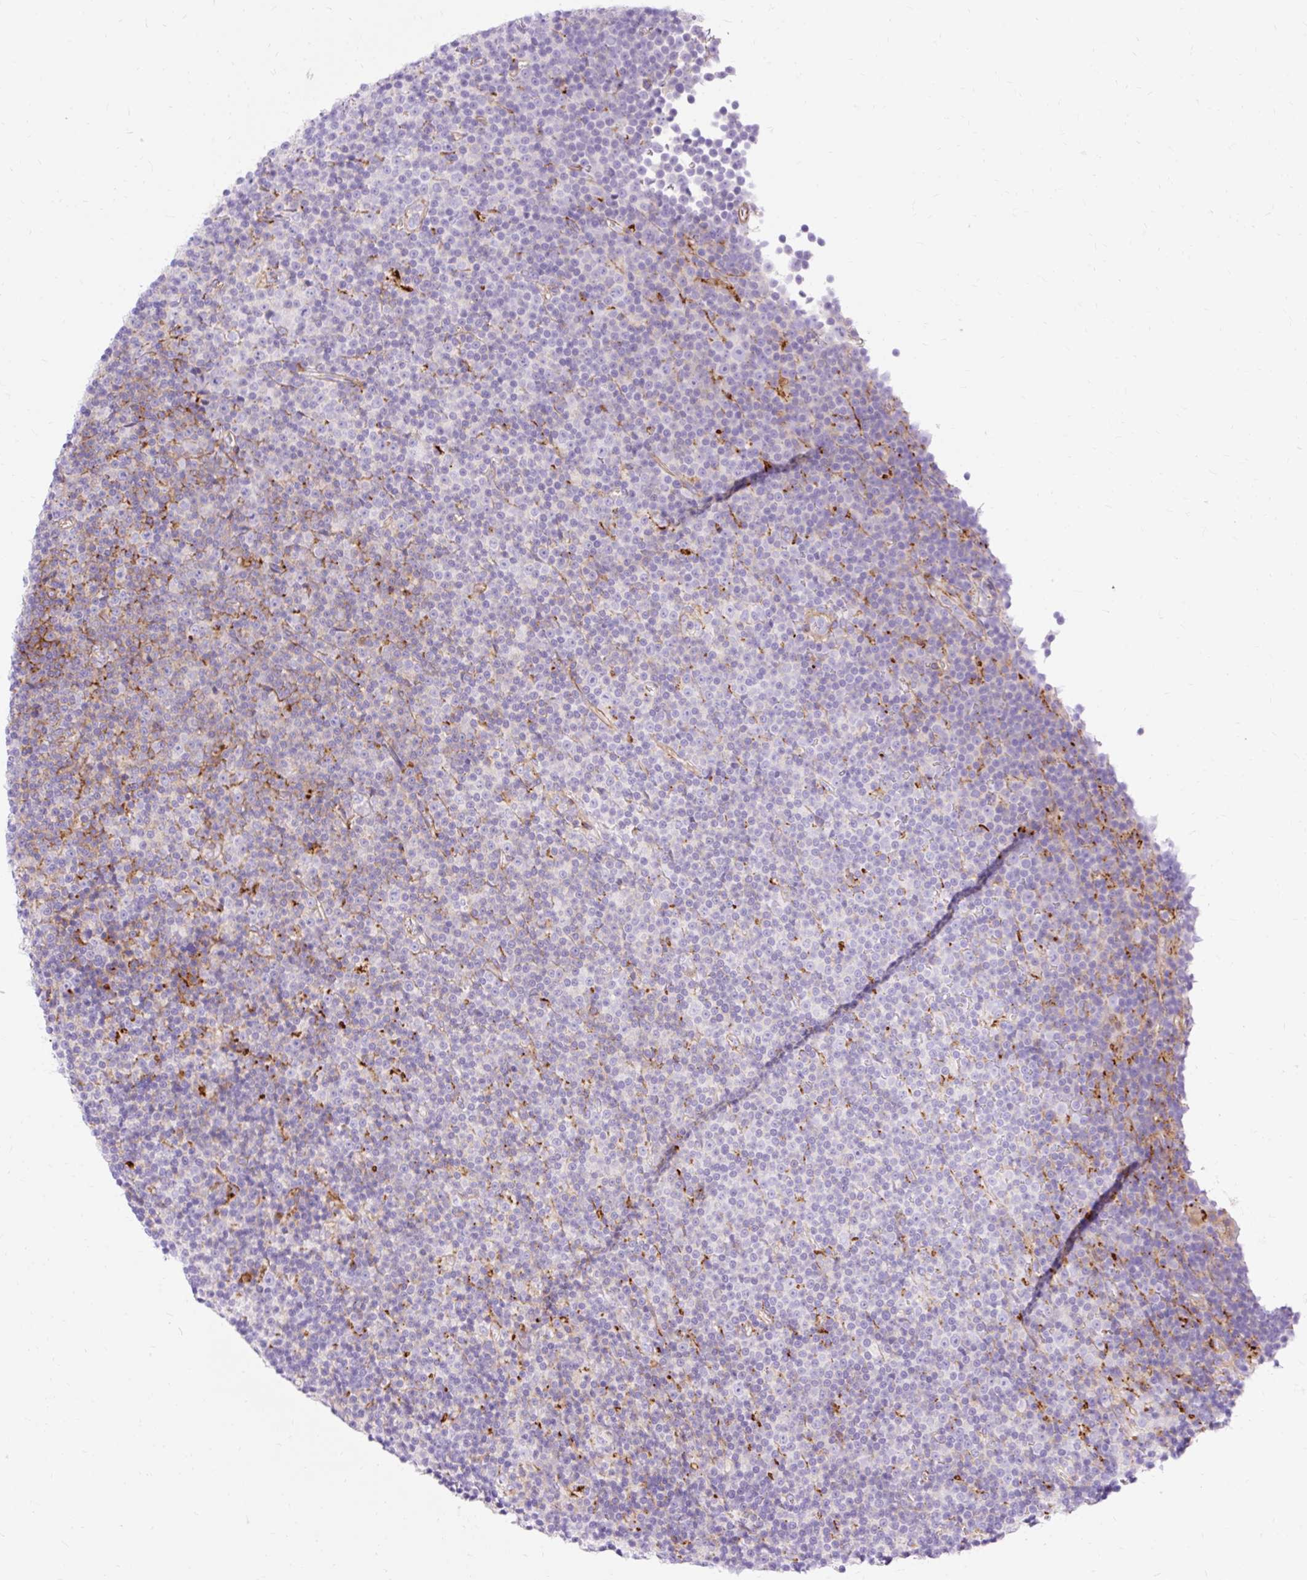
{"staining": {"intensity": "negative", "quantity": "none", "location": "none"}, "tissue": "lymphoma", "cell_type": "Tumor cells", "image_type": "cancer", "snomed": [{"axis": "morphology", "description": "Malignant lymphoma, non-Hodgkin's type, Low grade"}, {"axis": "topography", "description": "Lymph node"}], "caption": "Immunohistochemistry histopathology image of malignant lymphoma, non-Hodgkin's type (low-grade) stained for a protein (brown), which shows no staining in tumor cells.", "gene": "CORO7-PAM16", "patient": {"sex": "female", "age": 67}}